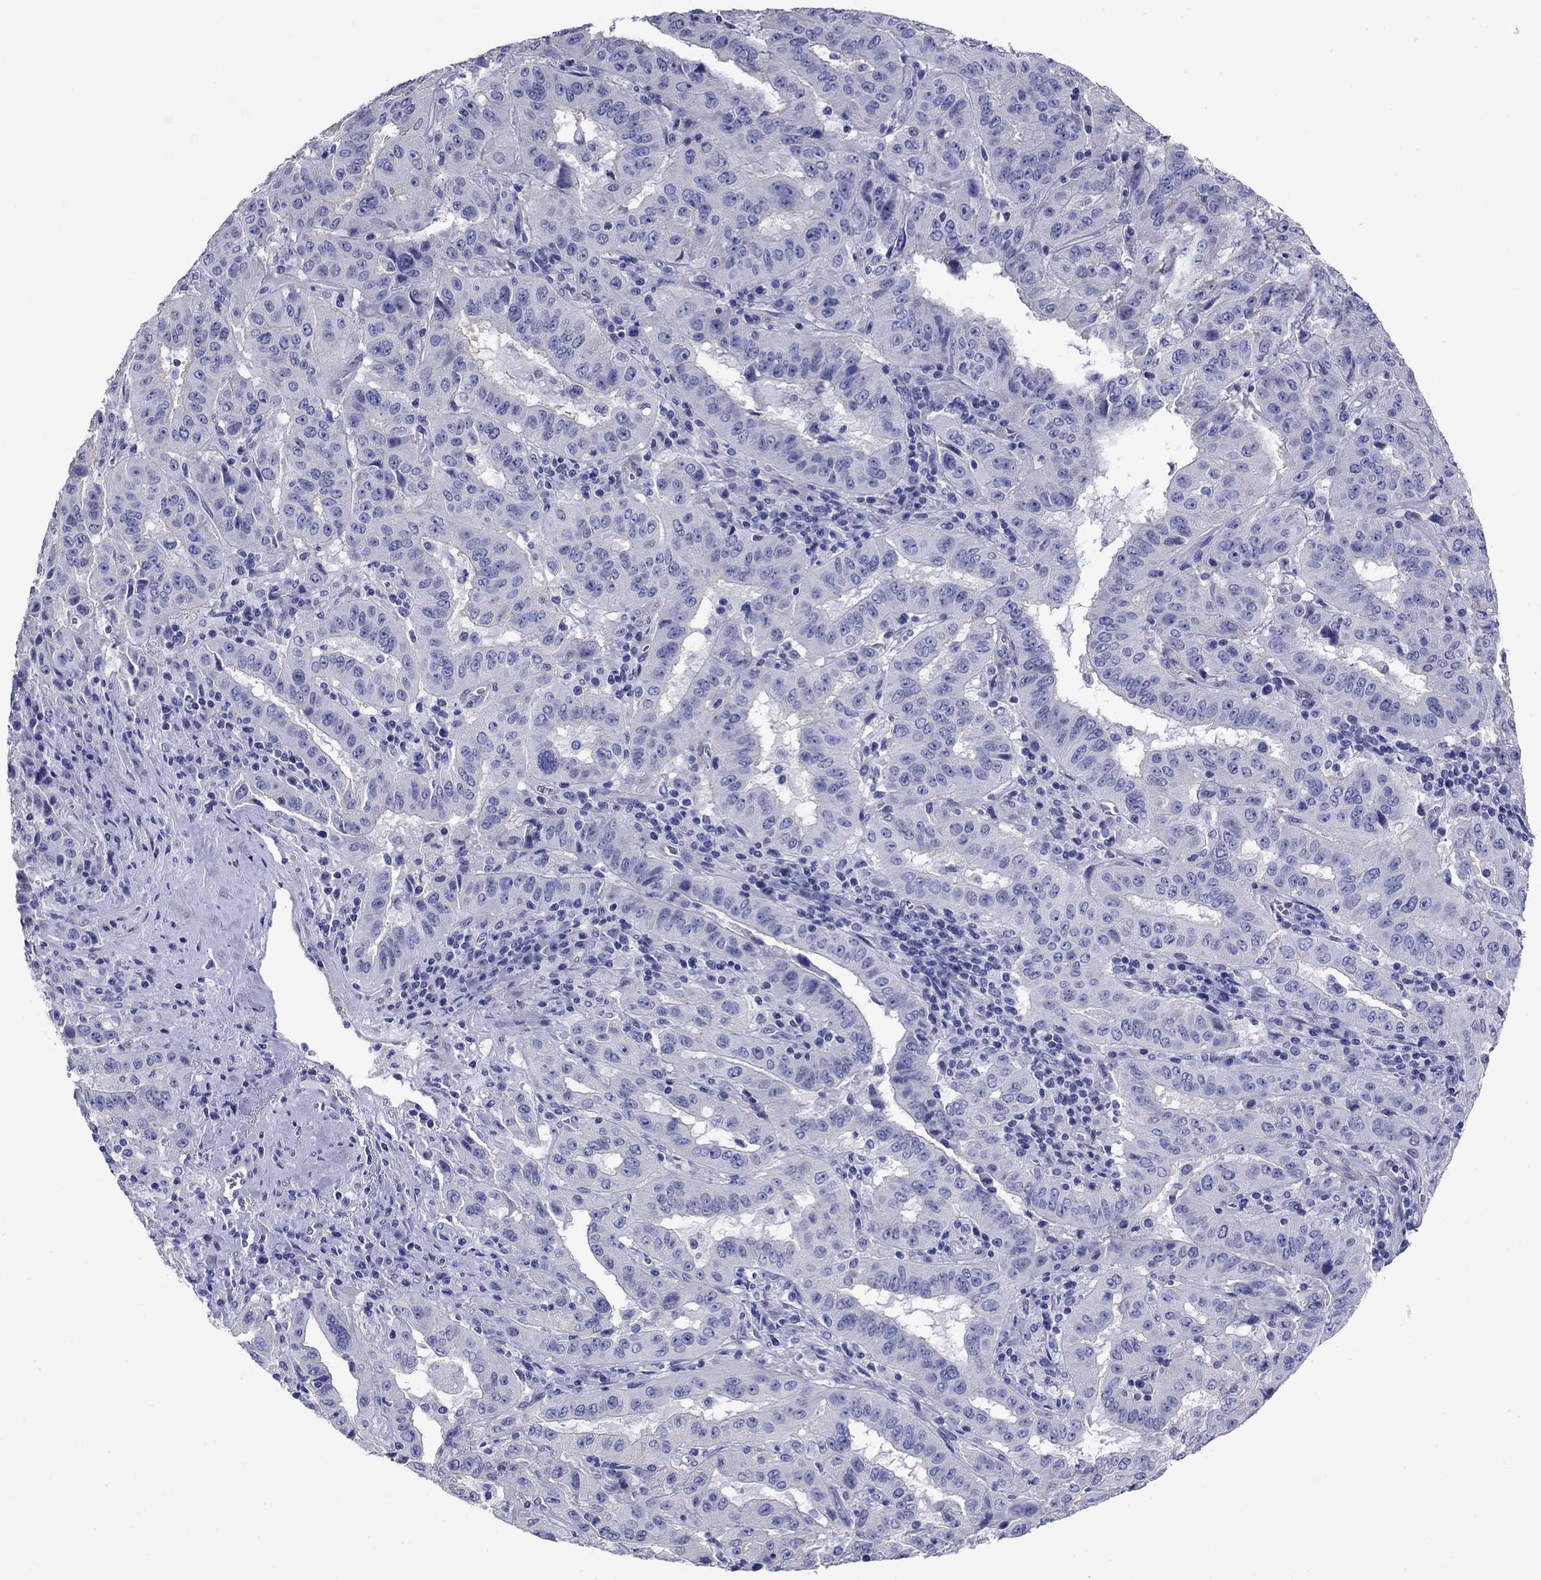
{"staining": {"intensity": "negative", "quantity": "none", "location": "none"}, "tissue": "pancreatic cancer", "cell_type": "Tumor cells", "image_type": "cancer", "snomed": [{"axis": "morphology", "description": "Adenocarcinoma, NOS"}, {"axis": "topography", "description": "Pancreas"}], "caption": "Immunohistochemistry photomicrograph of neoplastic tissue: pancreatic cancer stained with DAB shows no significant protein expression in tumor cells. (DAB immunohistochemistry visualized using brightfield microscopy, high magnification).", "gene": "PRKCG", "patient": {"sex": "male", "age": 63}}